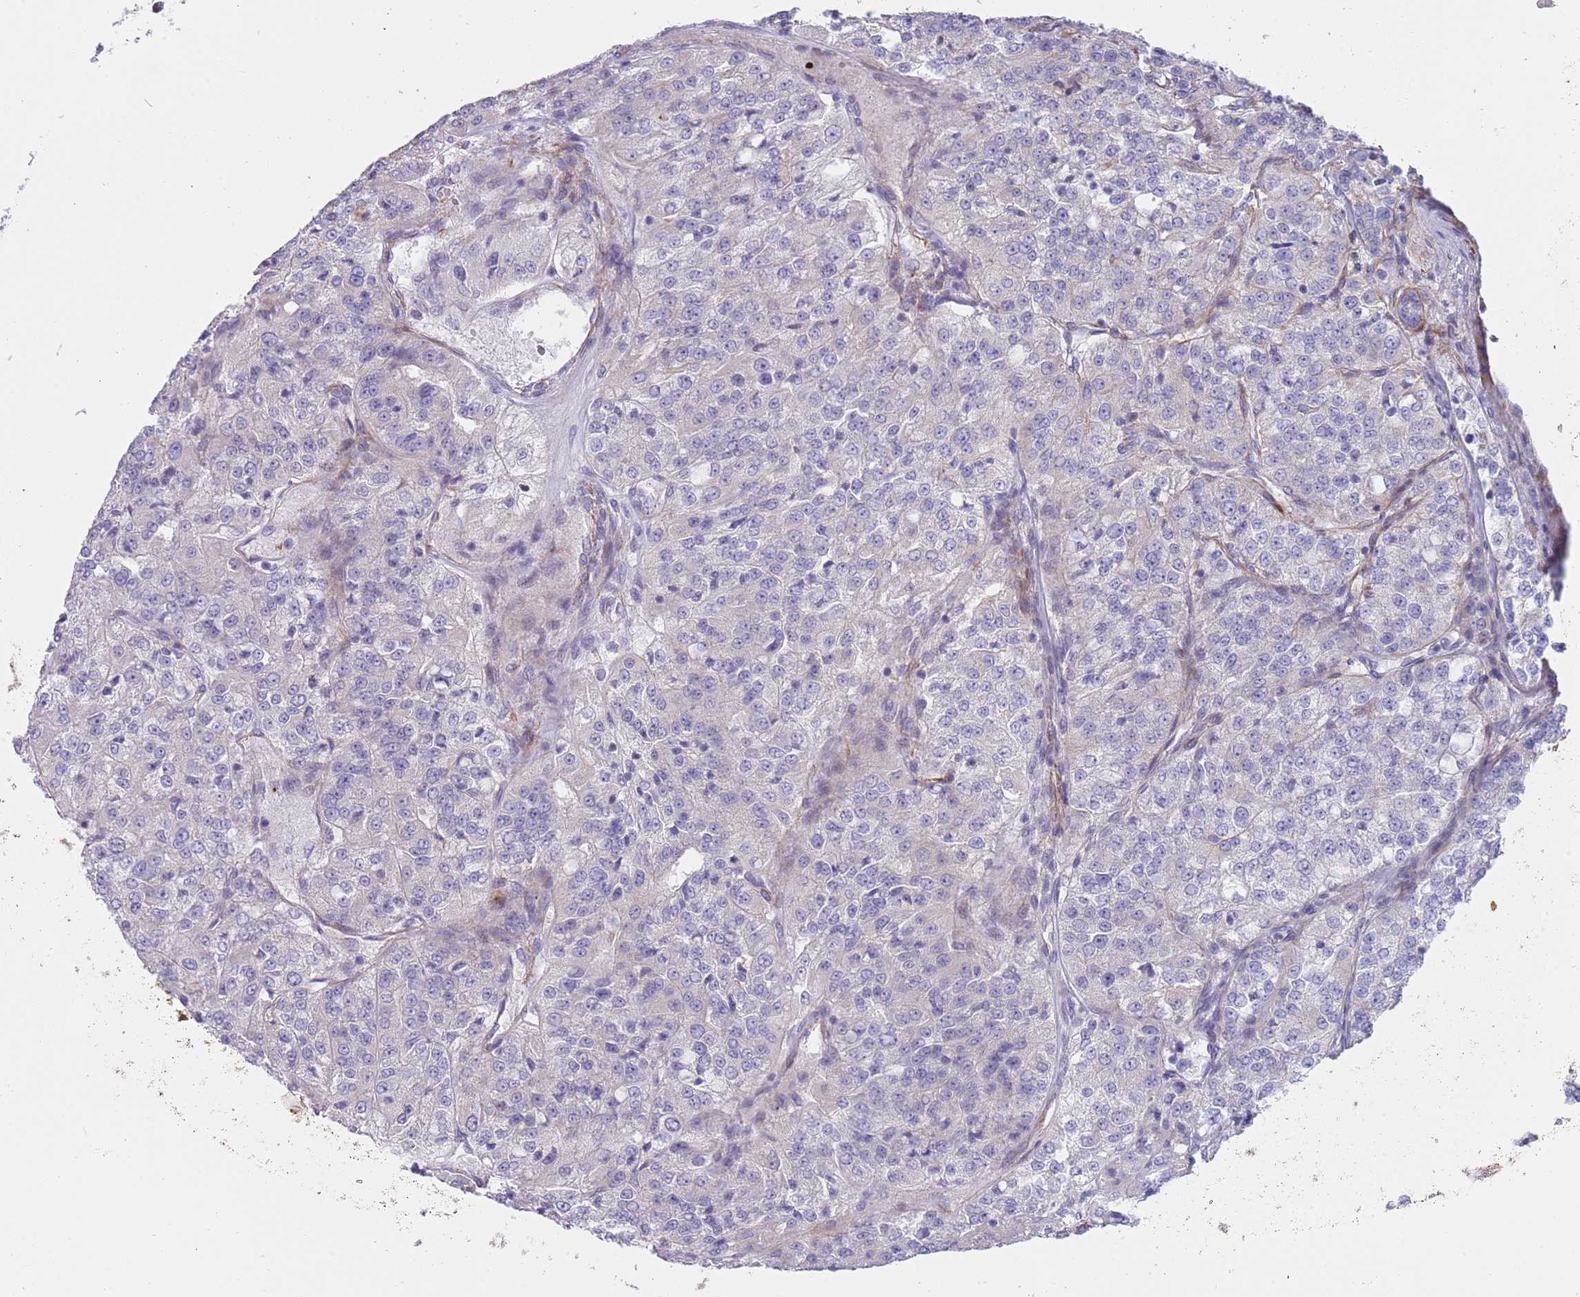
{"staining": {"intensity": "negative", "quantity": "none", "location": "none"}, "tissue": "renal cancer", "cell_type": "Tumor cells", "image_type": "cancer", "snomed": [{"axis": "morphology", "description": "Adenocarcinoma, NOS"}, {"axis": "topography", "description": "Kidney"}], "caption": "Tumor cells show no significant staining in renal cancer.", "gene": "MOGAT1", "patient": {"sex": "female", "age": 63}}